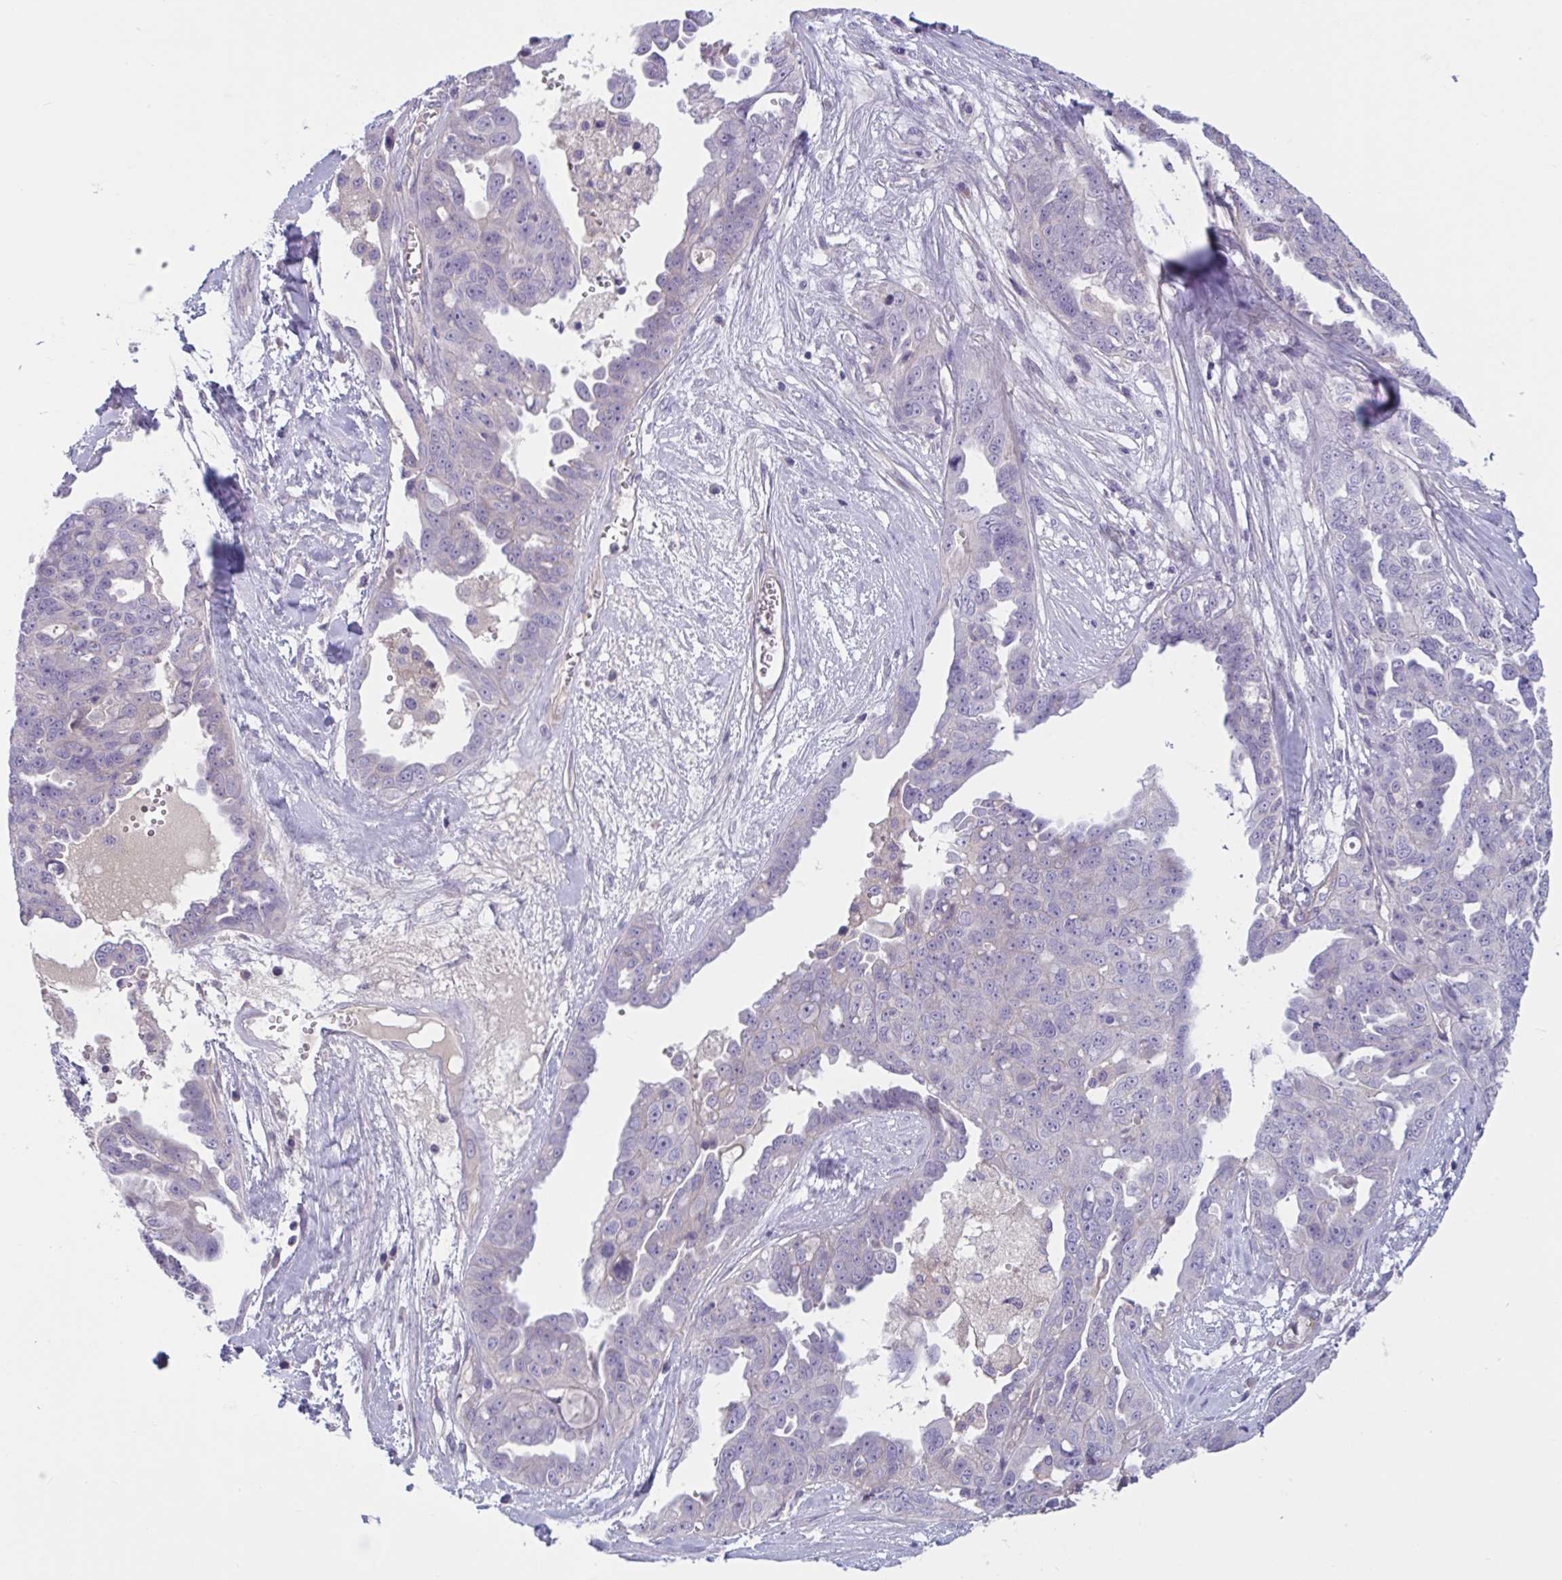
{"staining": {"intensity": "negative", "quantity": "none", "location": "none"}, "tissue": "ovarian cancer", "cell_type": "Tumor cells", "image_type": "cancer", "snomed": [{"axis": "morphology", "description": "Carcinoma, endometroid"}, {"axis": "topography", "description": "Ovary"}], "caption": "Ovarian cancer was stained to show a protein in brown. There is no significant staining in tumor cells.", "gene": "TTC7B", "patient": {"sex": "female", "age": 70}}